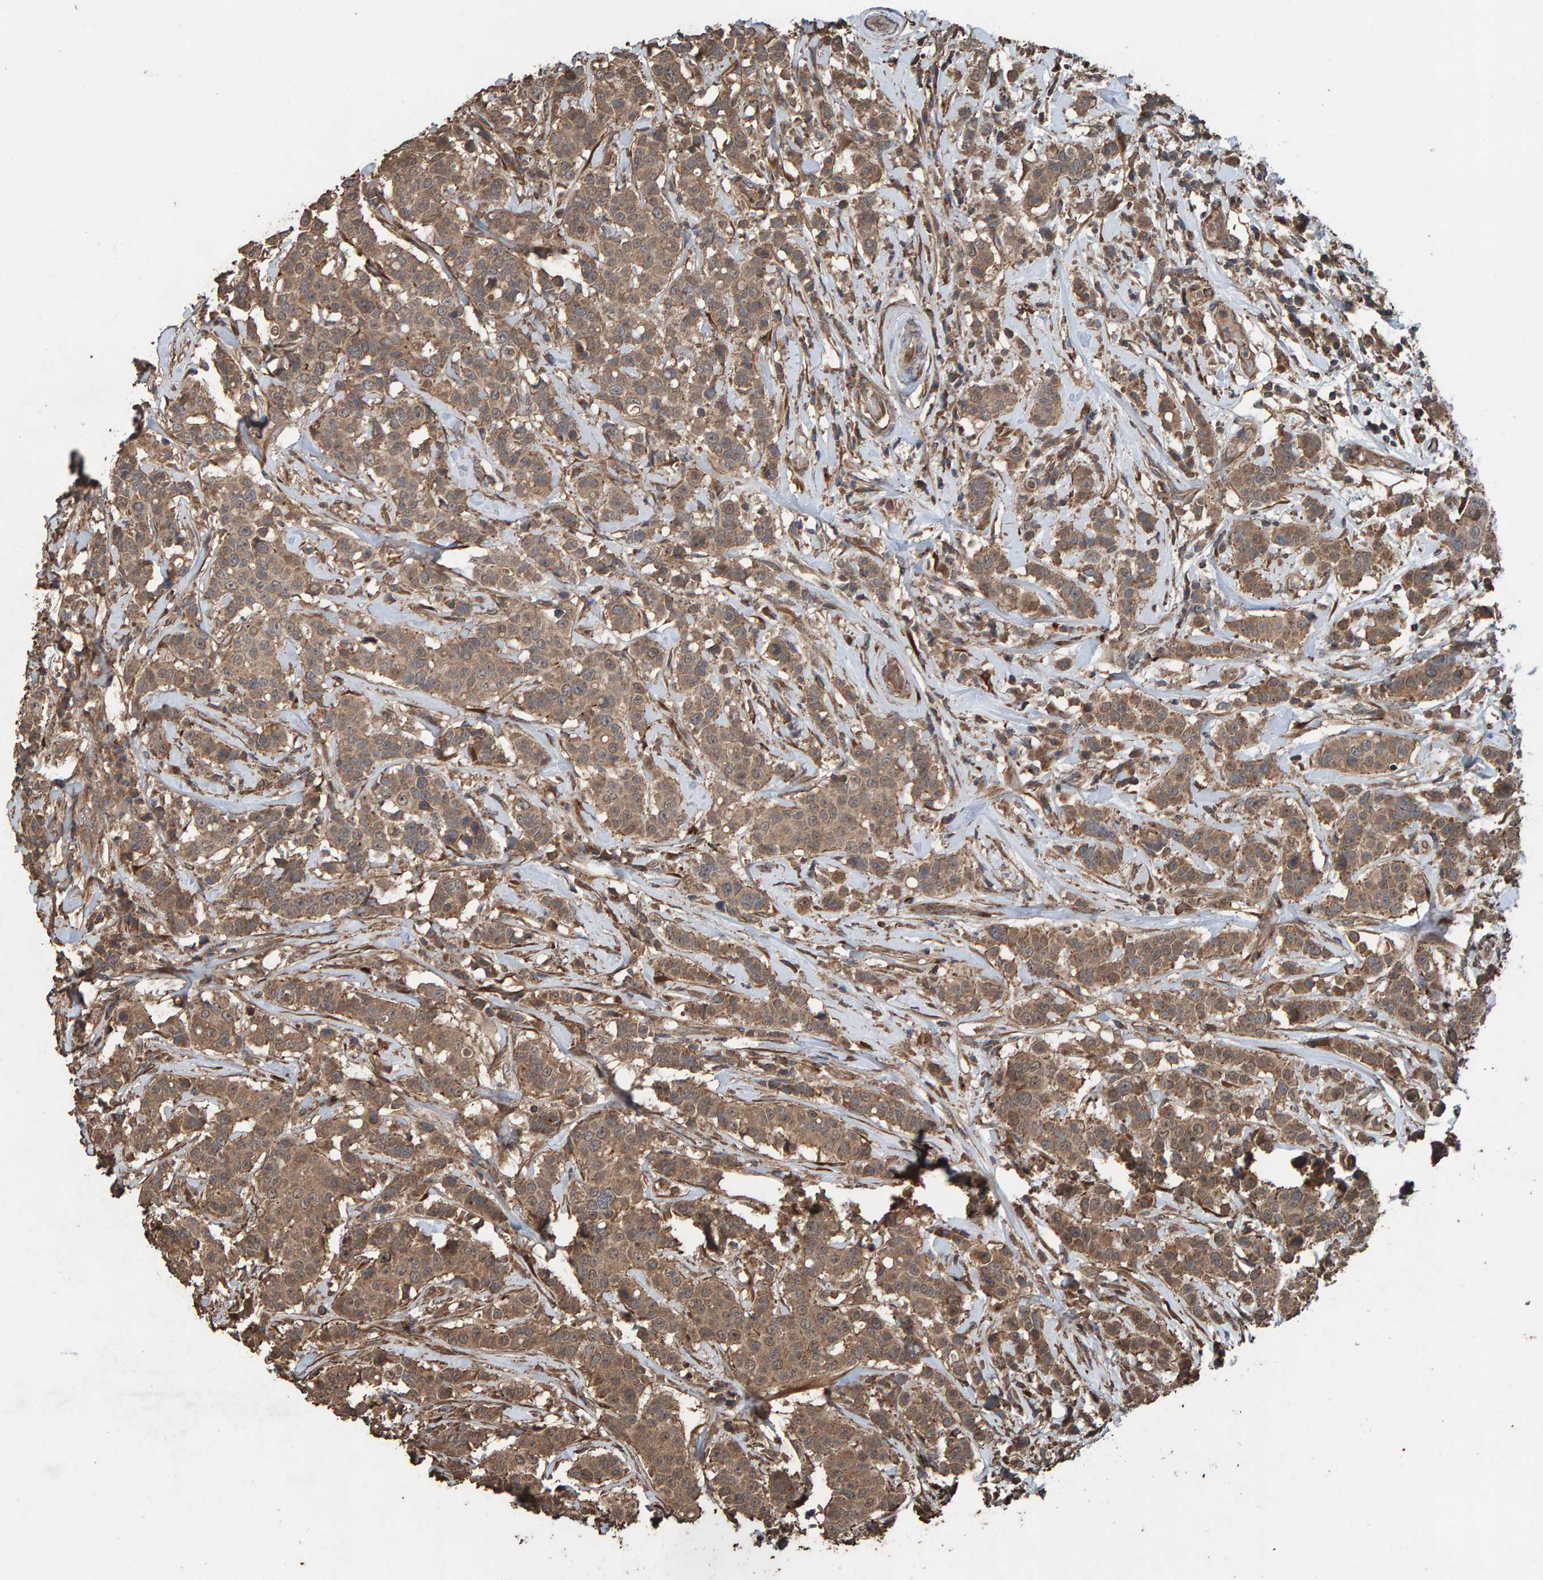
{"staining": {"intensity": "moderate", "quantity": ">75%", "location": "cytoplasmic/membranous"}, "tissue": "breast cancer", "cell_type": "Tumor cells", "image_type": "cancer", "snomed": [{"axis": "morphology", "description": "Duct carcinoma"}, {"axis": "topography", "description": "Breast"}], "caption": "Immunohistochemistry histopathology image of neoplastic tissue: human breast cancer stained using immunohistochemistry reveals medium levels of moderate protein expression localized specifically in the cytoplasmic/membranous of tumor cells, appearing as a cytoplasmic/membranous brown color.", "gene": "DUS1L", "patient": {"sex": "female", "age": 27}}